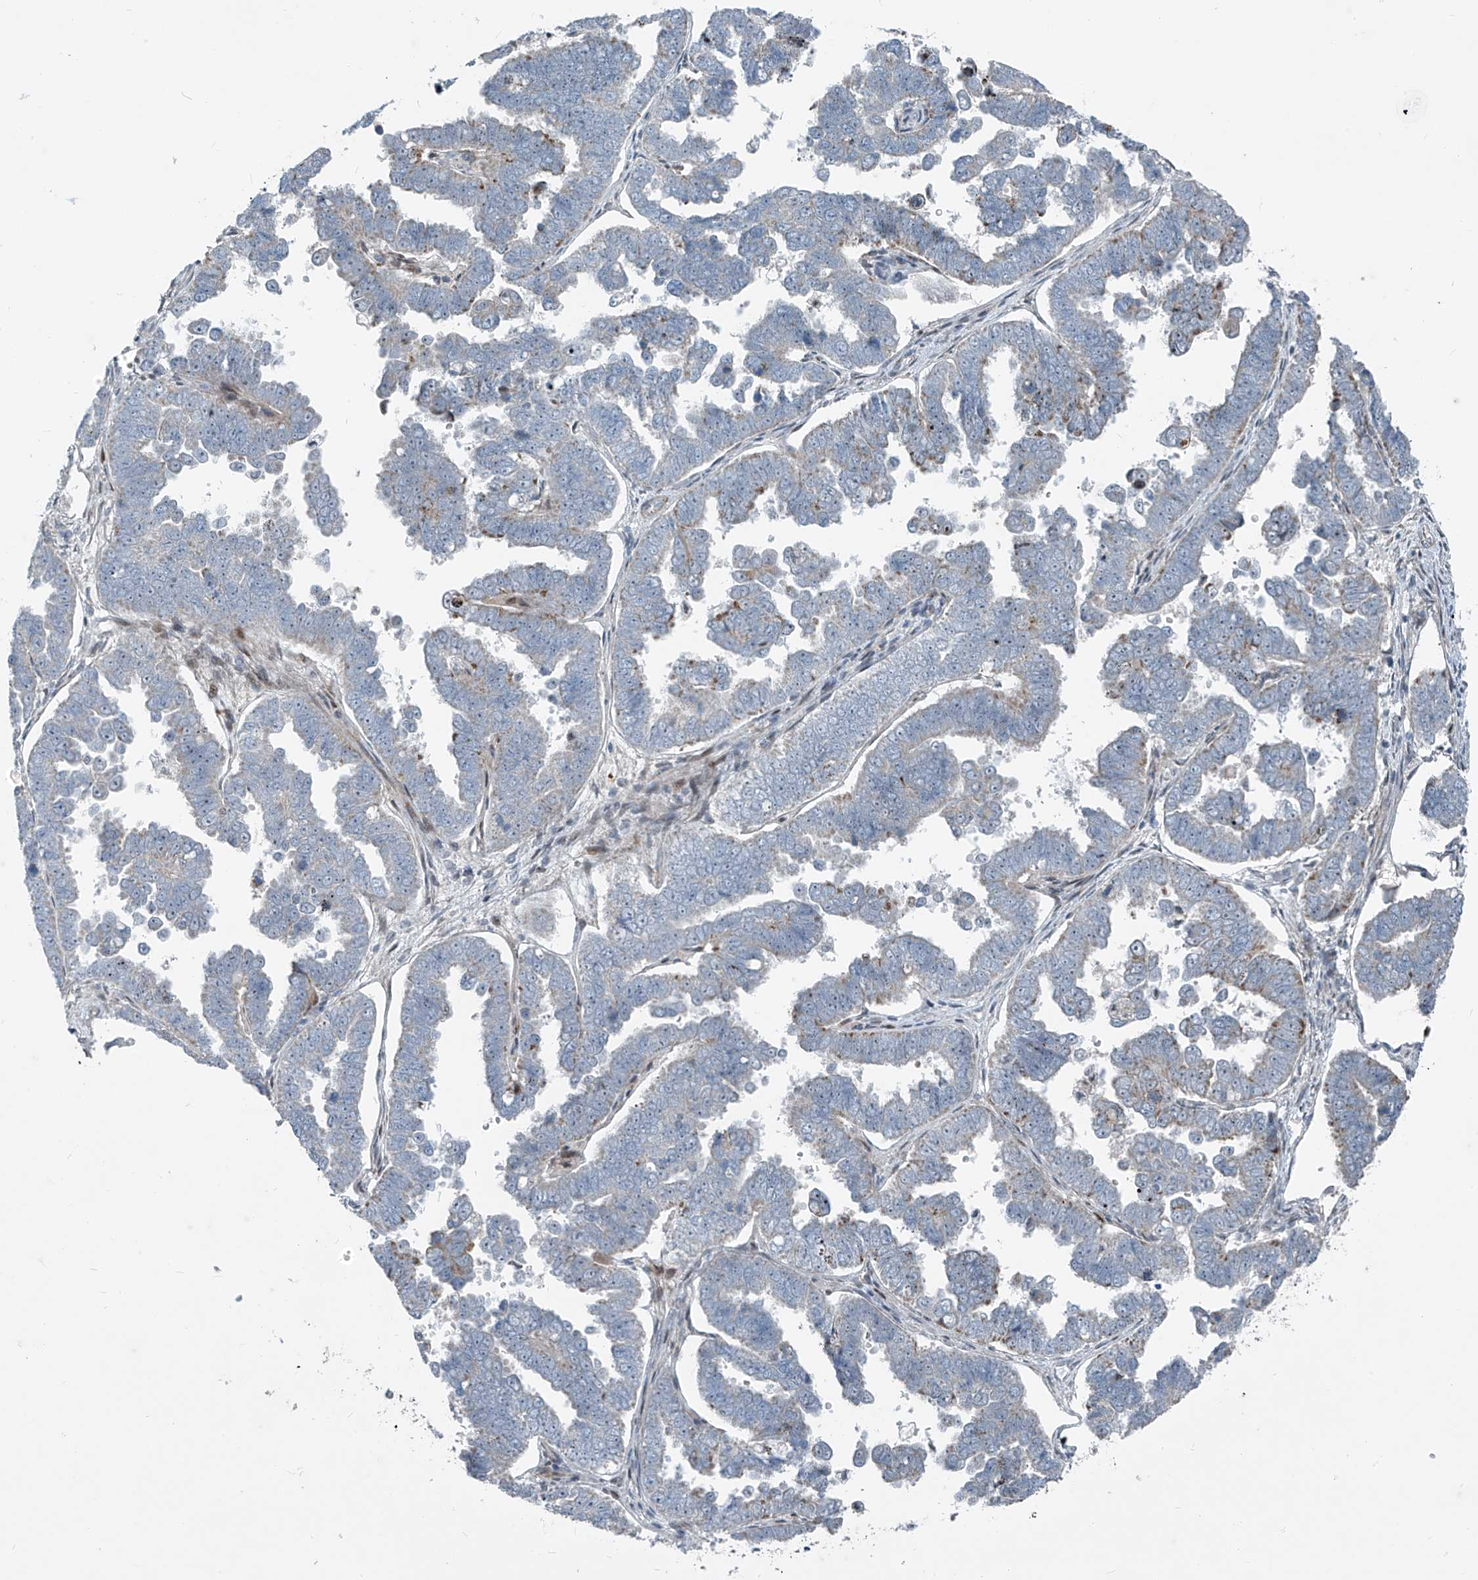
{"staining": {"intensity": "negative", "quantity": "none", "location": "none"}, "tissue": "endometrial cancer", "cell_type": "Tumor cells", "image_type": "cancer", "snomed": [{"axis": "morphology", "description": "Adenocarcinoma, NOS"}, {"axis": "topography", "description": "Endometrium"}], "caption": "Immunohistochemistry (IHC) image of neoplastic tissue: human endometrial adenocarcinoma stained with DAB exhibits no significant protein staining in tumor cells.", "gene": "PPCS", "patient": {"sex": "female", "age": 75}}